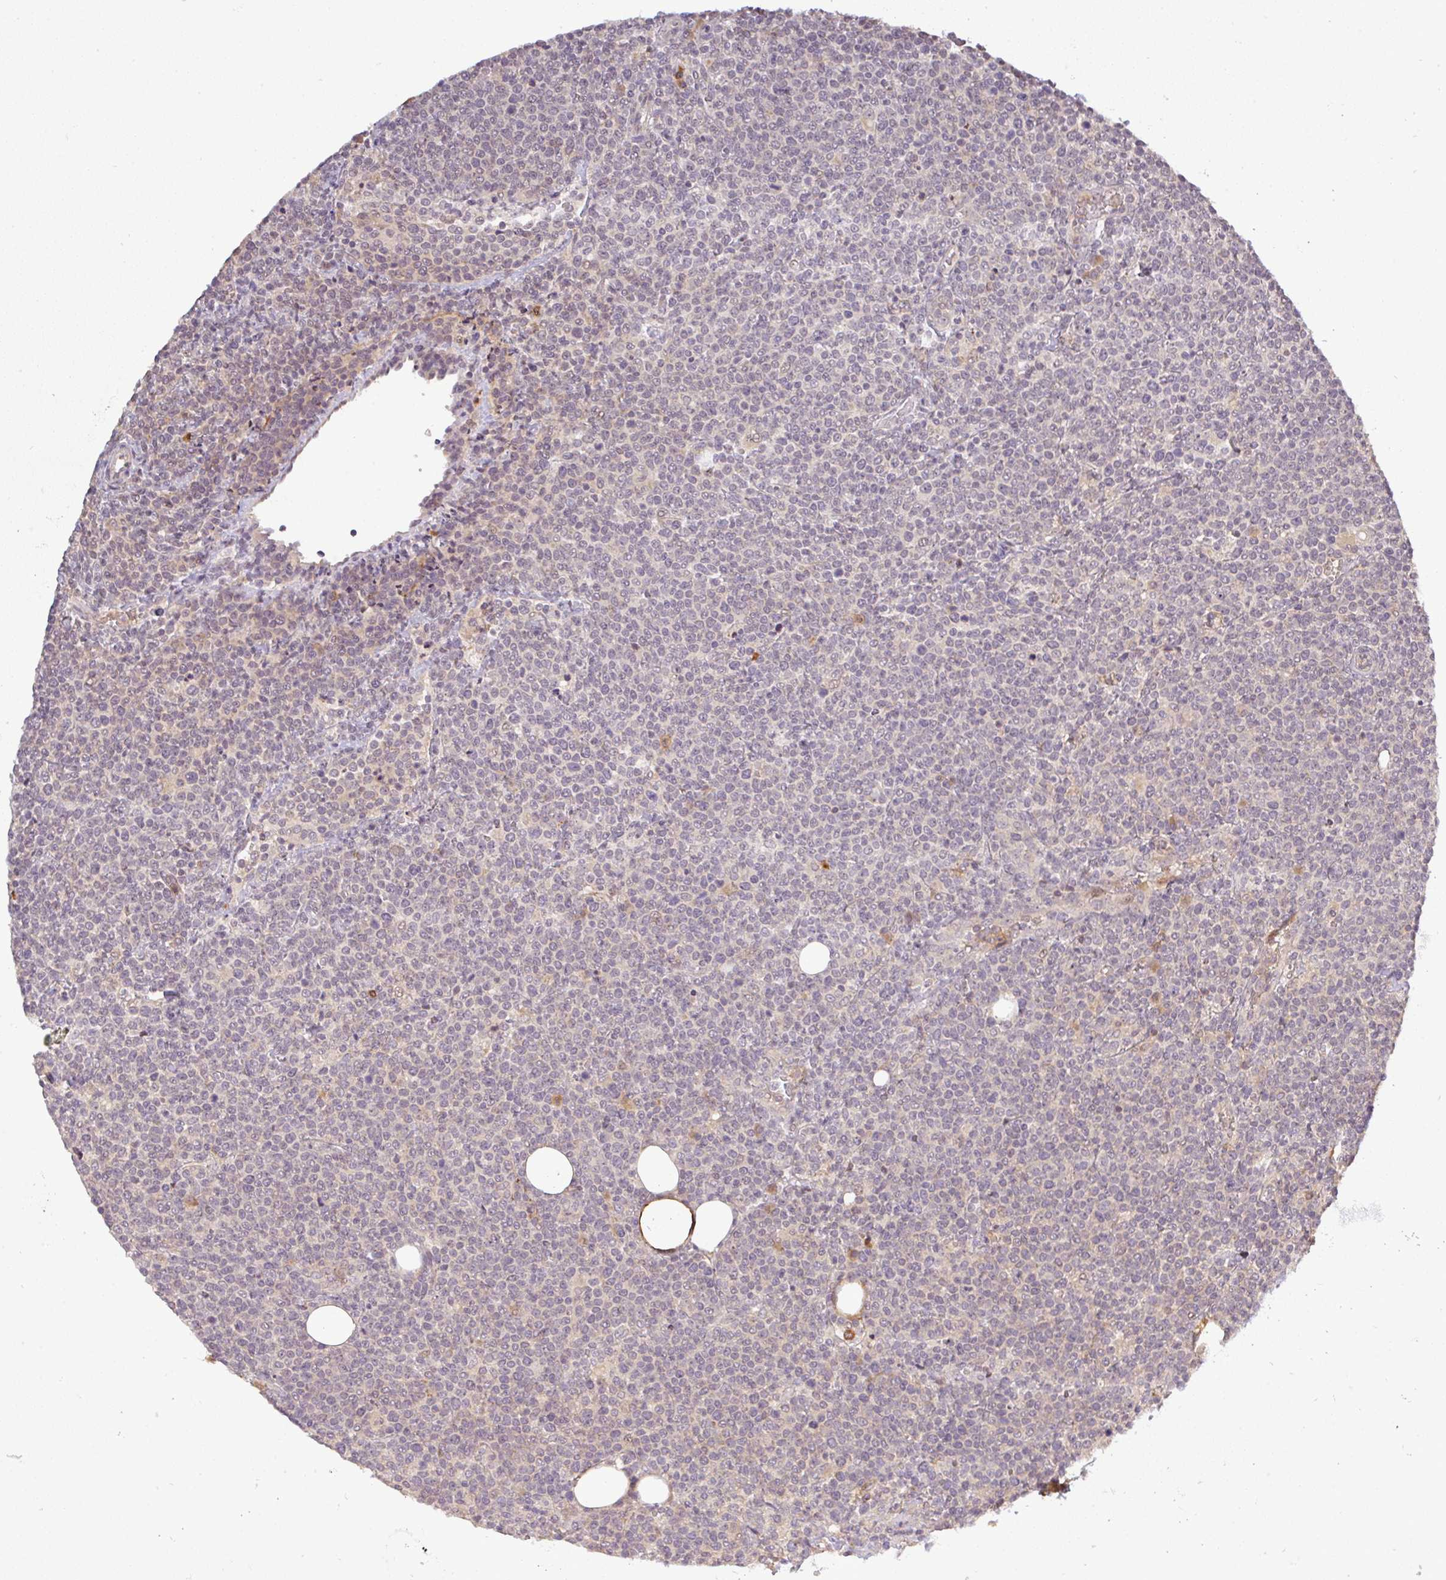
{"staining": {"intensity": "negative", "quantity": "none", "location": "none"}, "tissue": "lymphoma", "cell_type": "Tumor cells", "image_type": "cancer", "snomed": [{"axis": "morphology", "description": "Malignant lymphoma, non-Hodgkin's type, High grade"}, {"axis": "topography", "description": "Lymph node"}], "caption": "IHC histopathology image of neoplastic tissue: human lymphoma stained with DAB (3,3'-diaminobenzidine) demonstrates no significant protein positivity in tumor cells. (DAB immunohistochemistry, high magnification).", "gene": "FAM153A", "patient": {"sex": "male", "age": 61}}